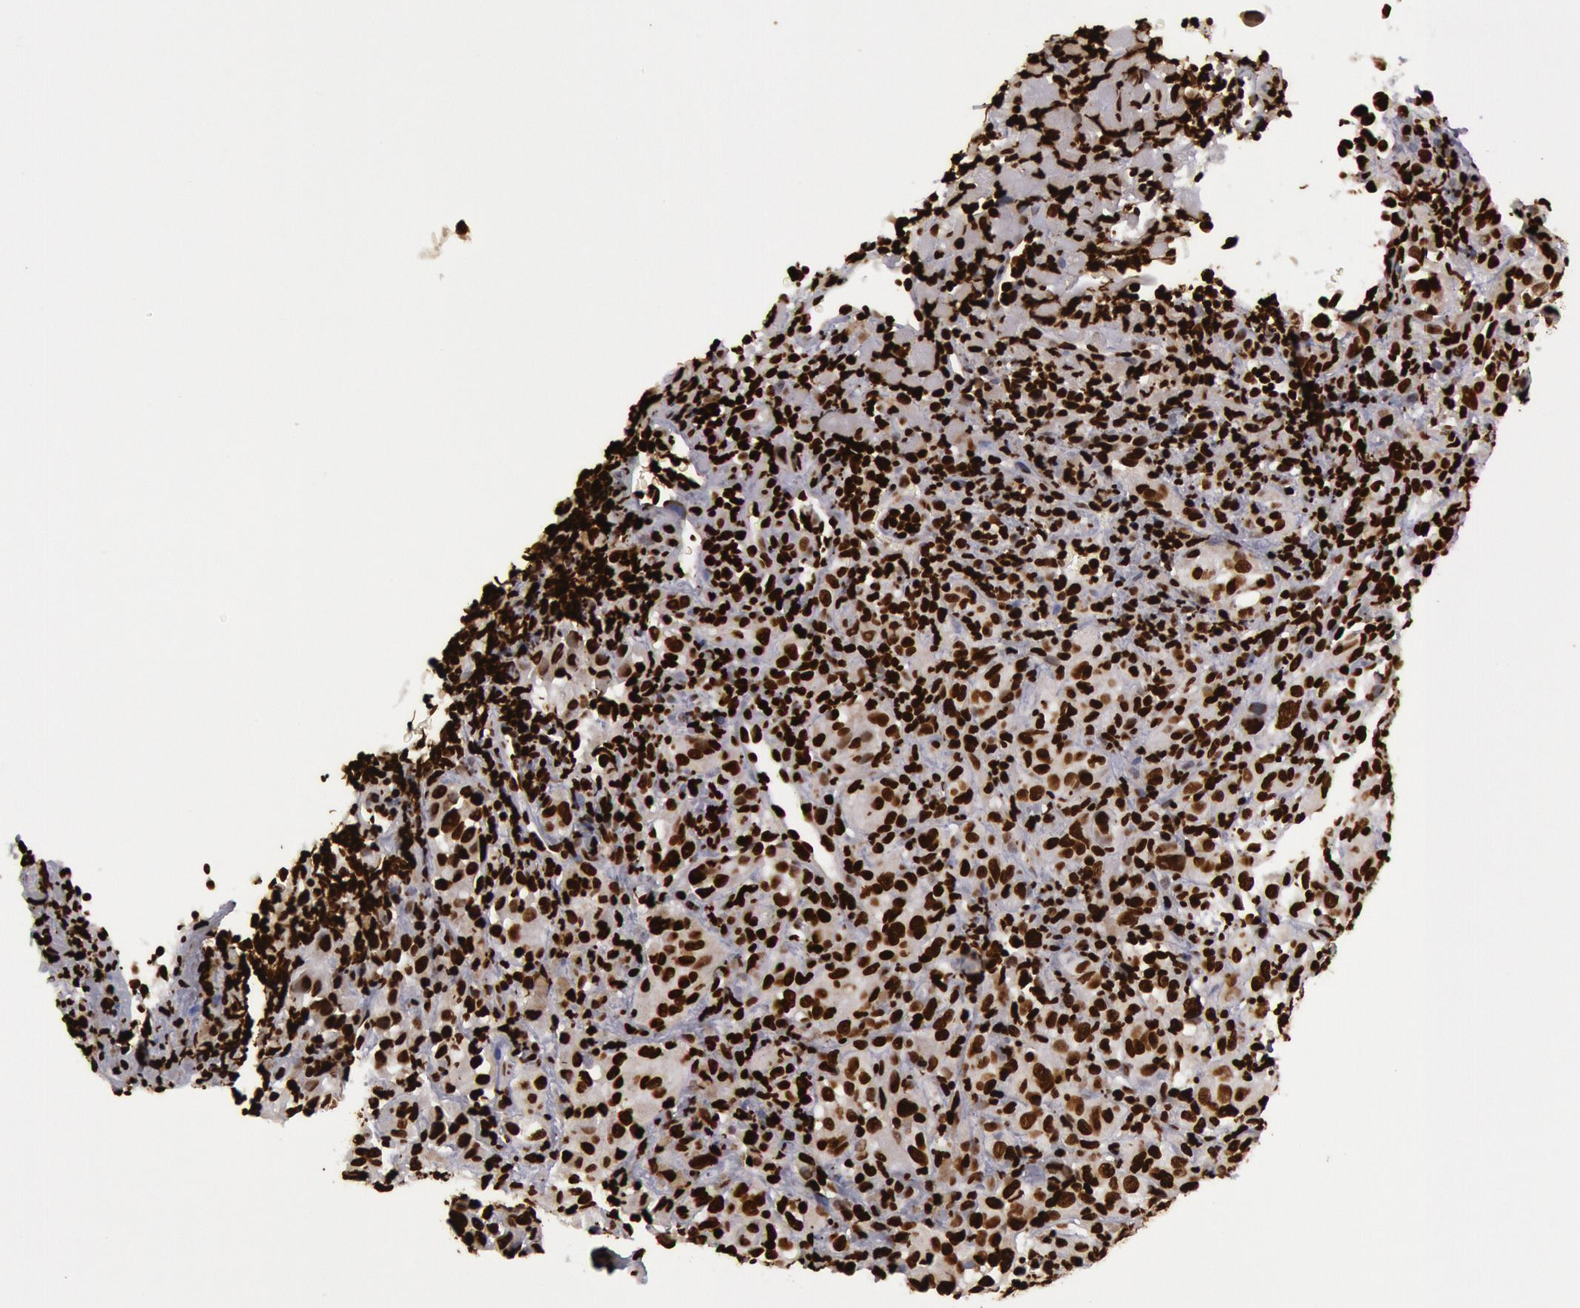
{"staining": {"intensity": "strong", "quantity": ">75%", "location": "nuclear"}, "tissue": "melanoma", "cell_type": "Tumor cells", "image_type": "cancer", "snomed": [{"axis": "morphology", "description": "Malignant melanoma, NOS"}, {"axis": "topography", "description": "Skin"}], "caption": "A photomicrograph showing strong nuclear positivity in about >75% of tumor cells in malignant melanoma, as visualized by brown immunohistochemical staining.", "gene": "H3-4", "patient": {"sex": "male", "age": 75}}